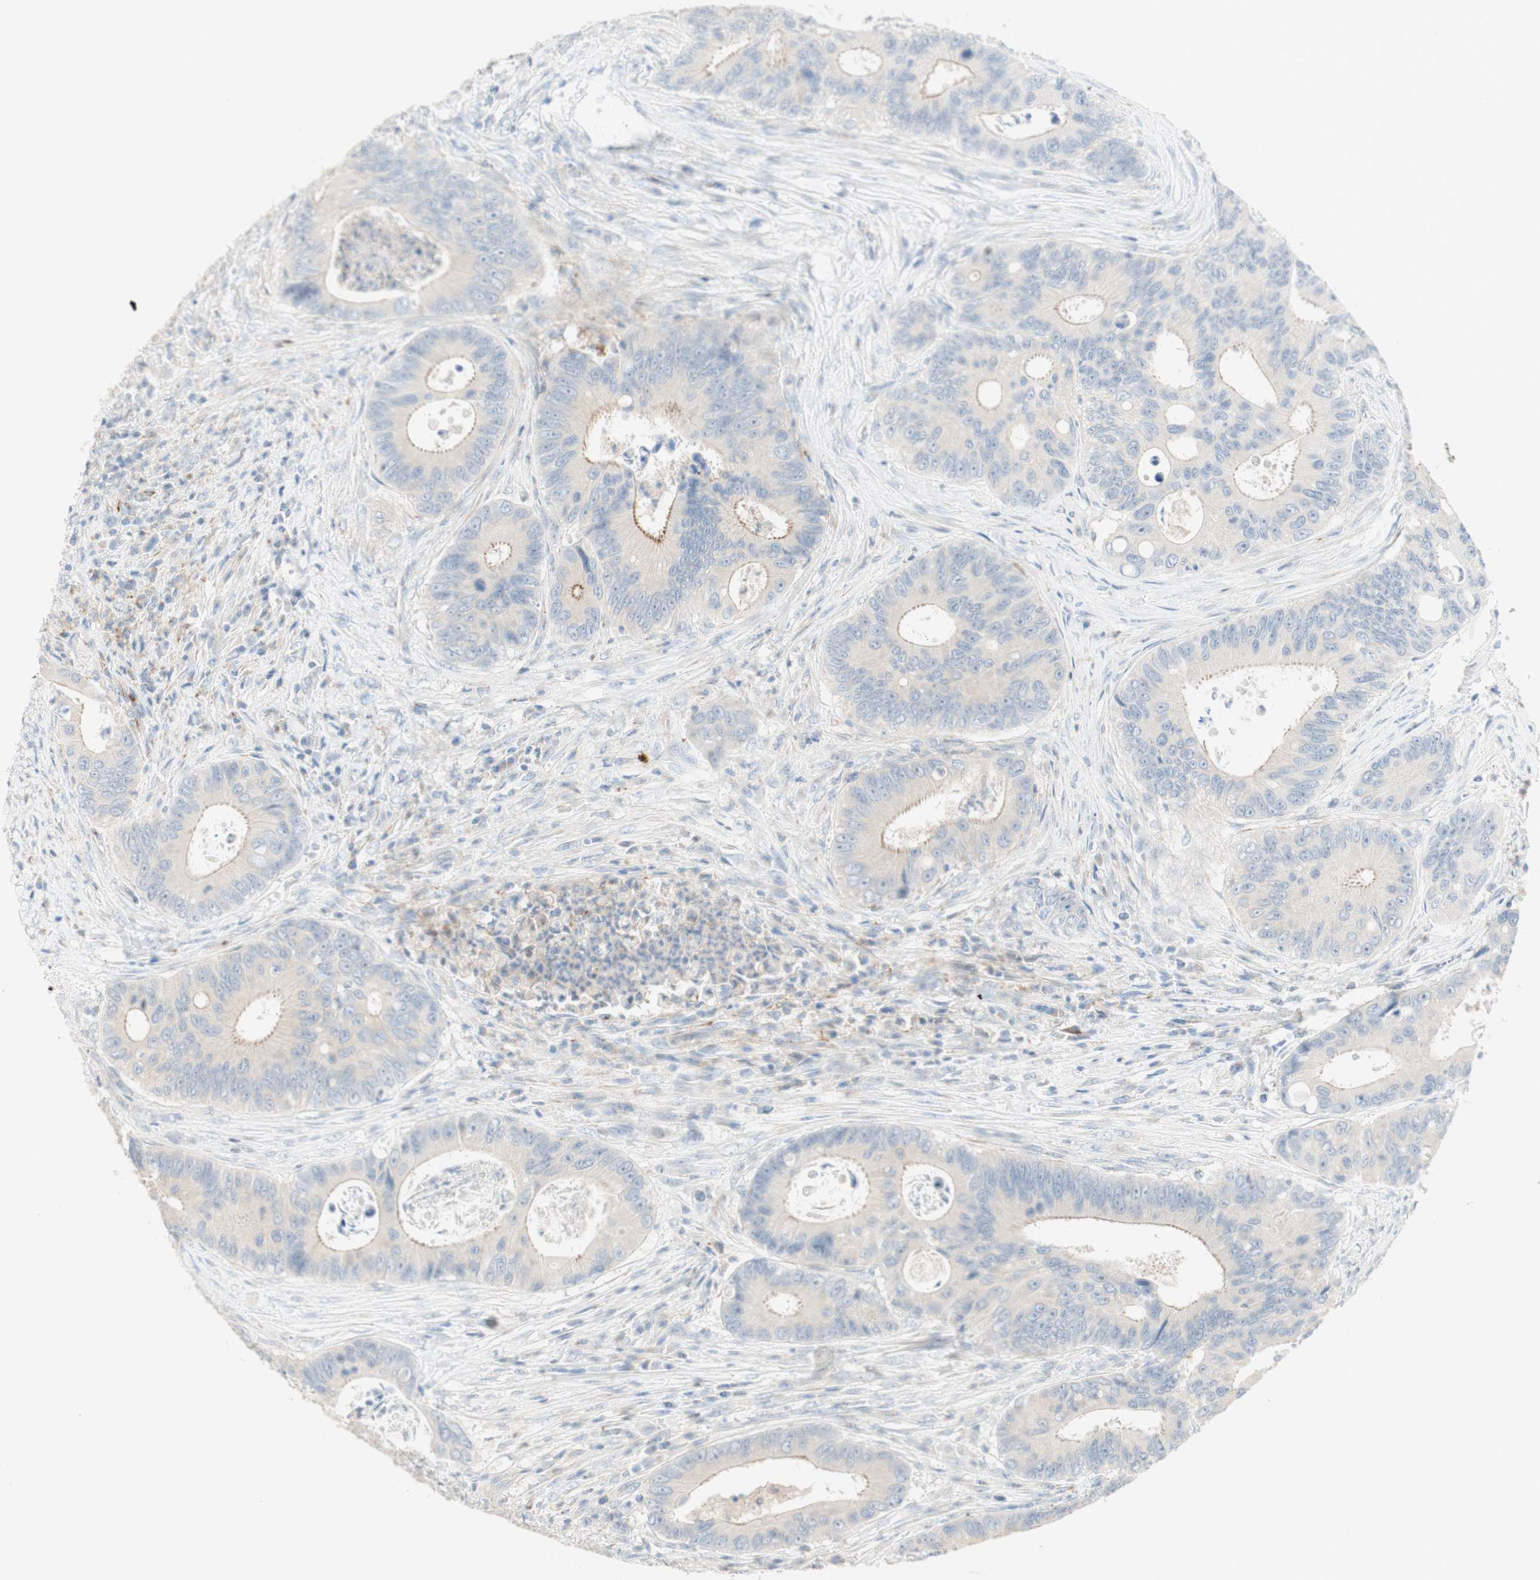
{"staining": {"intensity": "weak", "quantity": ">75%", "location": "cytoplasmic/membranous"}, "tissue": "colorectal cancer", "cell_type": "Tumor cells", "image_type": "cancer", "snomed": [{"axis": "morphology", "description": "Inflammation, NOS"}, {"axis": "morphology", "description": "Adenocarcinoma, NOS"}, {"axis": "topography", "description": "Colon"}], "caption": "There is low levels of weak cytoplasmic/membranous staining in tumor cells of colorectal cancer (adenocarcinoma), as demonstrated by immunohistochemical staining (brown color).", "gene": "MANEA", "patient": {"sex": "male", "age": 72}}